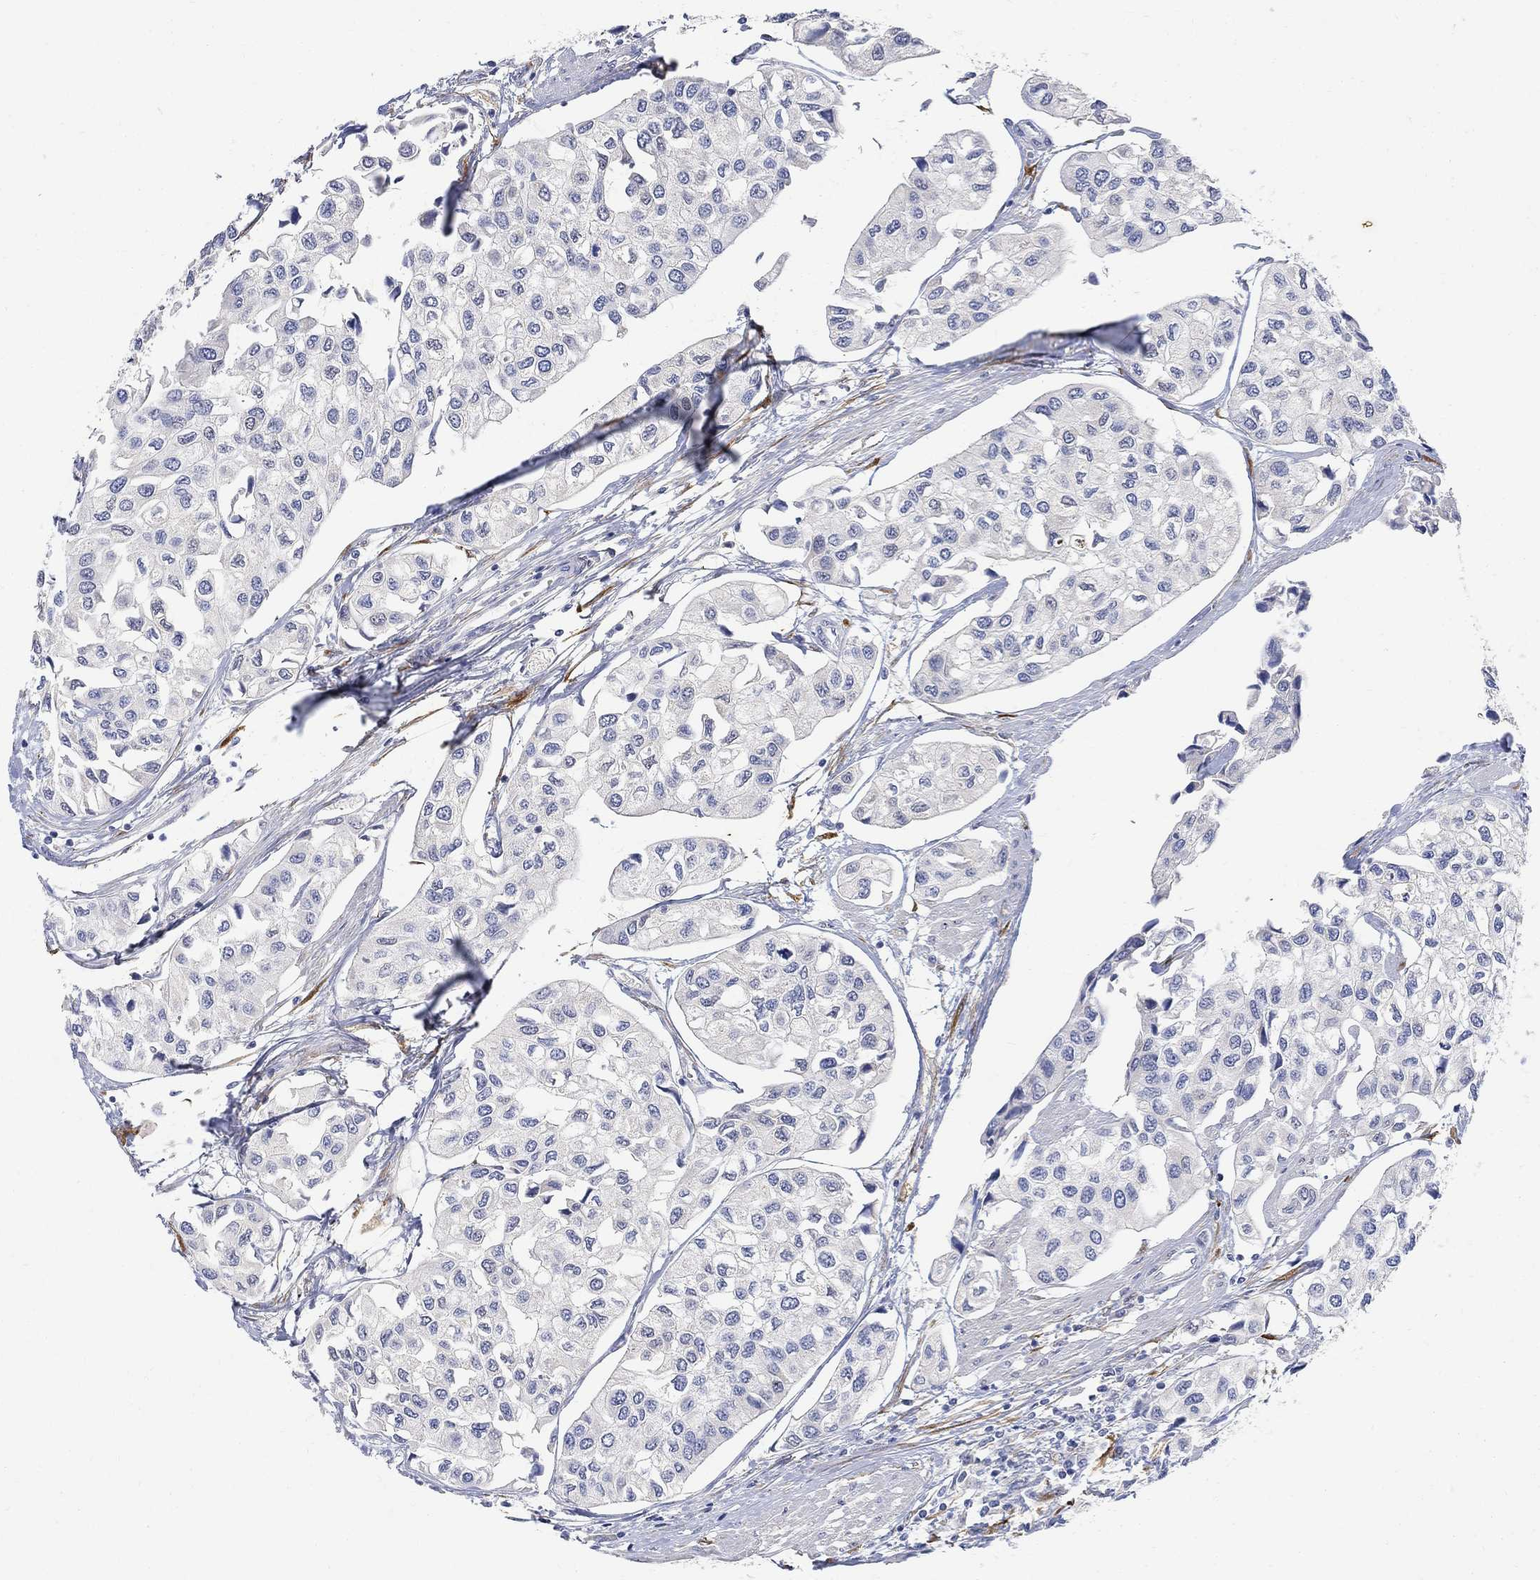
{"staining": {"intensity": "negative", "quantity": "none", "location": "none"}, "tissue": "urothelial cancer", "cell_type": "Tumor cells", "image_type": "cancer", "snomed": [{"axis": "morphology", "description": "Urothelial carcinoma, High grade"}, {"axis": "topography", "description": "Urinary bladder"}], "caption": "There is no significant expression in tumor cells of urothelial cancer.", "gene": "FNDC5", "patient": {"sex": "male", "age": 73}}